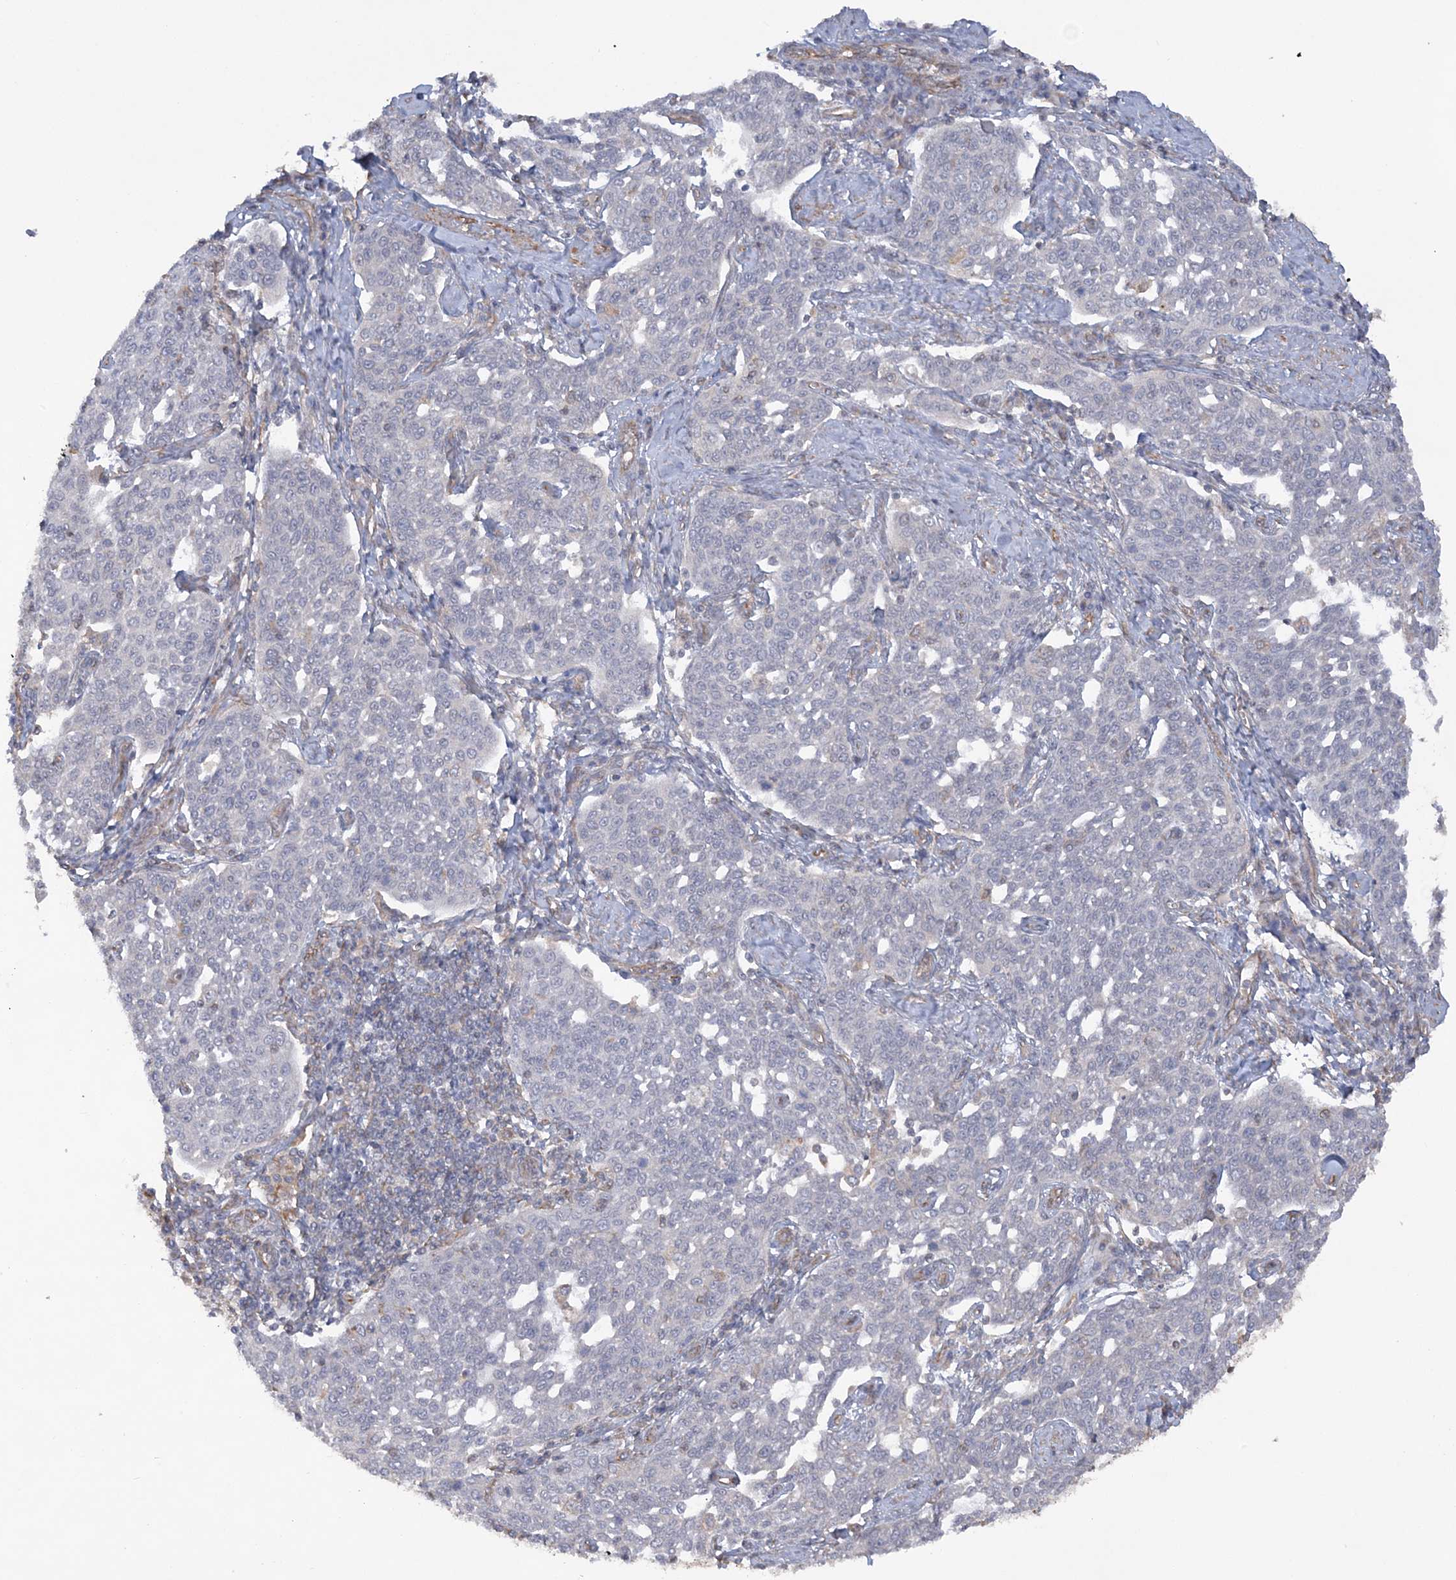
{"staining": {"intensity": "negative", "quantity": "none", "location": "none"}, "tissue": "cervical cancer", "cell_type": "Tumor cells", "image_type": "cancer", "snomed": [{"axis": "morphology", "description": "Squamous cell carcinoma, NOS"}, {"axis": "topography", "description": "Cervix"}], "caption": "An IHC image of cervical squamous cell carcinoma is shown. There is no staining in tumor cells of cervical squamous cell carcinoma.", "gene": "ZNF821", "patient": {"sex": "female", "age": 34}}